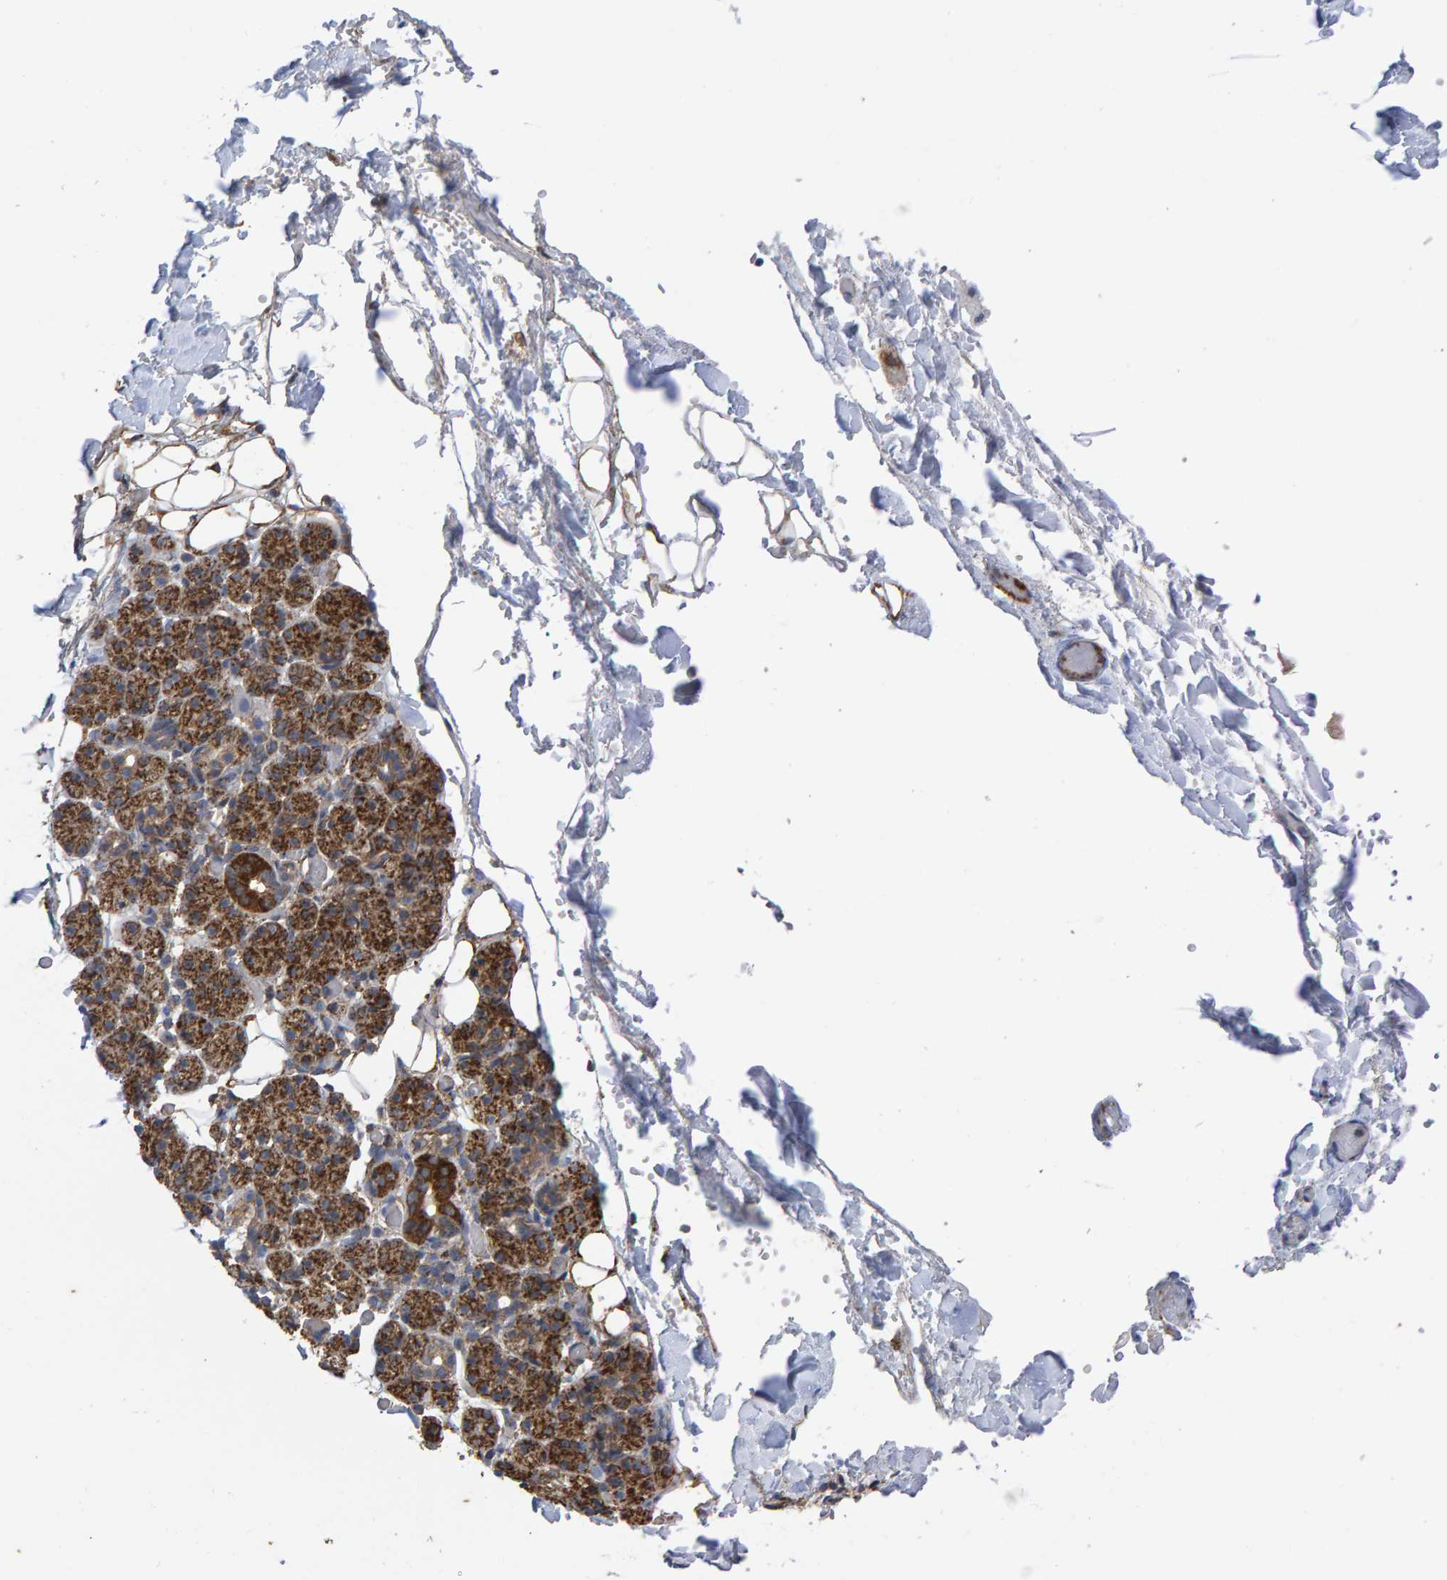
{"staining": {"intensity": "strong", "quantity": ">75%", "location": "cytoplasmic/membranous"}, "tissue": "salivary gland", "cell_type": "Glandular cells", "image_type": "normal", "snomed": [{"axis": "morphology", "description": "Normal tissue, NOS"}, {"axis": "topography", "description": "Salivary gland"}], "caption": "Glandular cells reveal strong cytoplasmic/membranous positivity in approximately >75% of cells in unremarkable salivary gland. (DAB IHC, brown staining for protein, blue staining for nuclei).", "gene": "LRSAM1", "patient": {"sex": "male", "age": 63}}